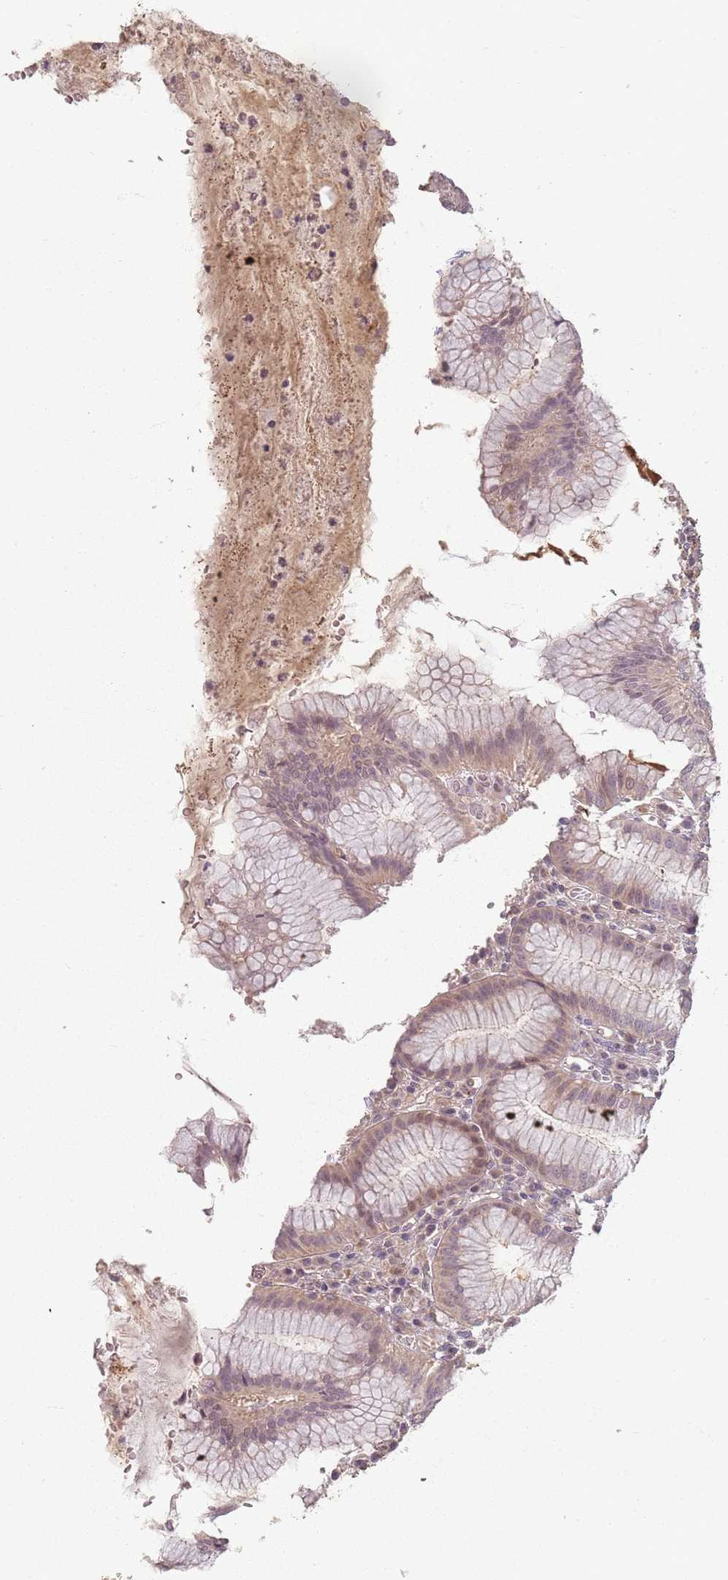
{"staining": {"intensity": "weak", "quantity": ">75%", "location": "cytoplasmic/membranous"}, "tissue": "stomach", "cell_type": "Glandular cells", "image_type": "normal", "snomed": [{"axis": "morphology", "description": "Normal tissue, NOS"}, {"axis": "topography", "description": "Stomach"}], "caption": "Immunohistochemistry of unremarkable human stomach shows low levels of weak cytoplasmic/membranous expression in about >75% of glandular cells. (DAB (3,3'-diaminobenzidine) = brown stain, brightfield microscopy at high magnification).", "gene": "CCDC168", "patient": {"sex": "male", "age": 55}}